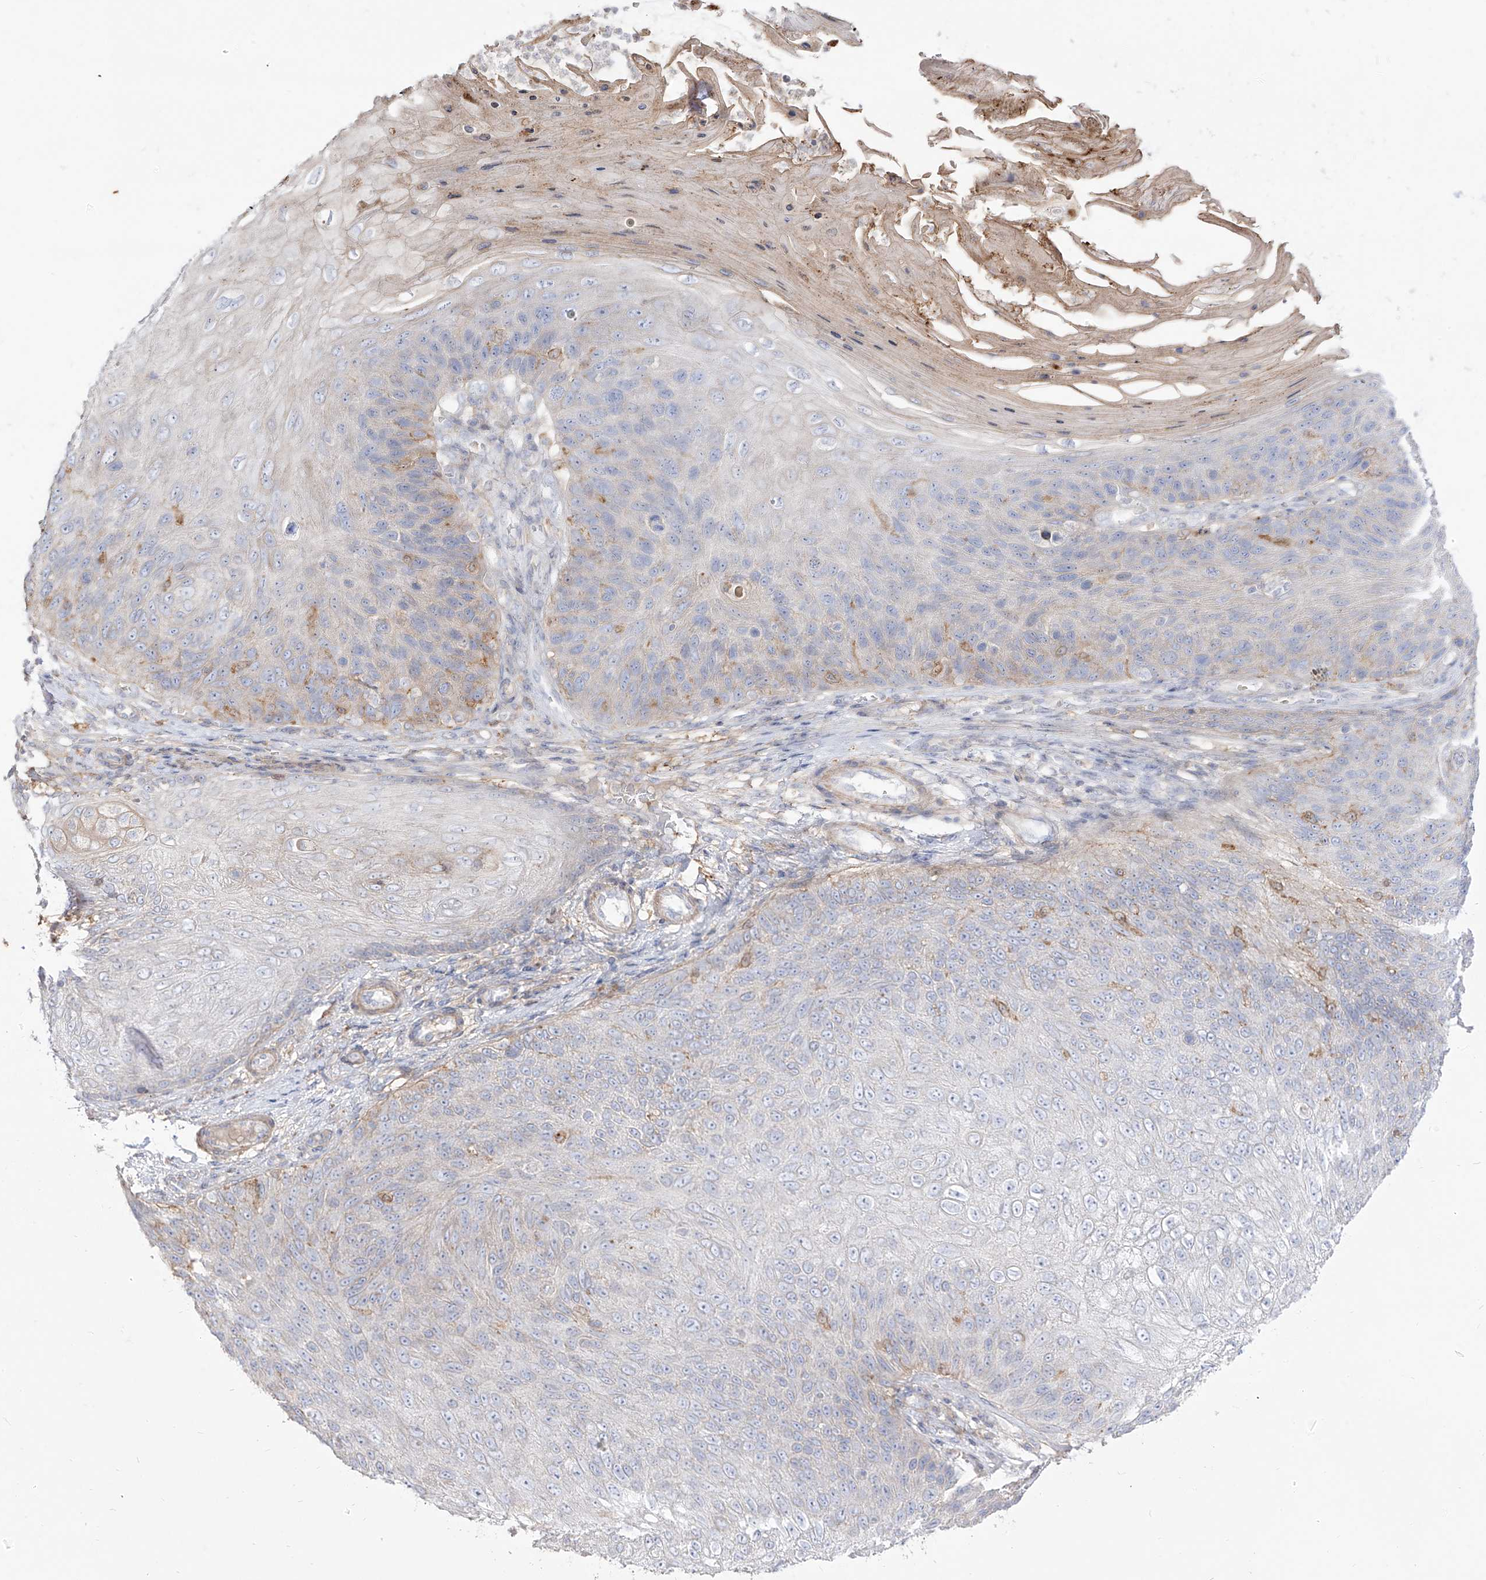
{"staining": {"intensity": "negative", "quantity": "none", "location": "none"}, "tissue": "skin cancer", "cell_type": "Tumor cells", "image_type": "cancer", "snomed": [{"axis": "morphology", "description": "Squamous cell carcinoma, NOS"}, {"axis": "topography", "description": "Skin"}], "caption": "The micrograph exhibits no staining of tumor cells in skin cancer.", "gene": "ZGRF1", "patient": {"sex": "female", "age": 88}}